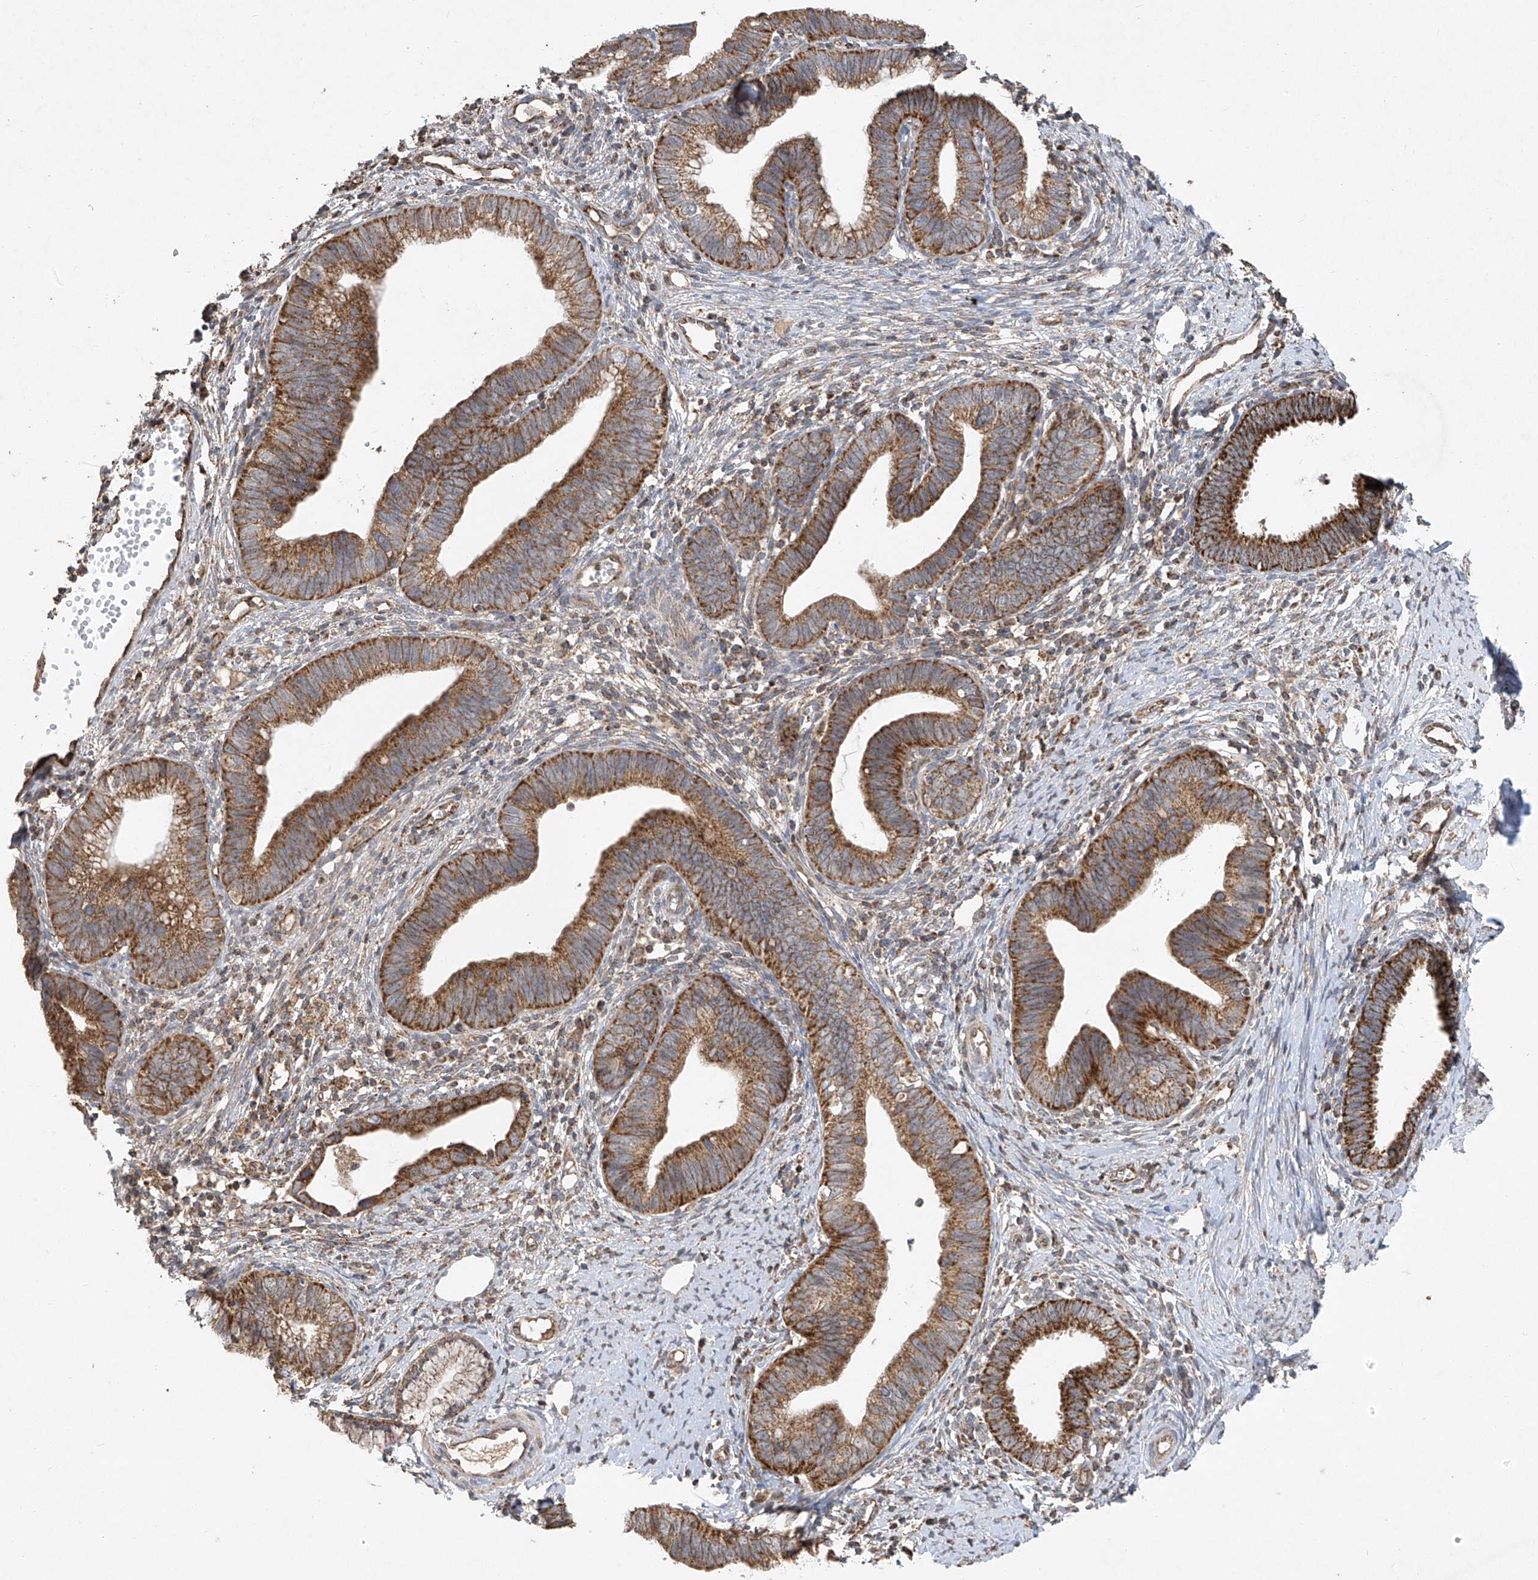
{"staining": {"intensity": "strong", "quantity": ">75%", "location": "cytoplasmic/membranous"}, "tissue": "cervical cancer", "cell_type": "Tumor cells", "image_type": "cancer", "snomed": [{"axis": "morphology", "description": "Adenocarcinoma, NOS"}, {"axis": "topography", "description": "Cervix"}], "caption": "Immunohistochemistry (IHC) micrograph of human cervical cancer stained for a protein (brown), which demonstrates high levels of strong cytoplasmic/membranous positivity in approximately >75% of tumor cells.", "gene": "UQCC1", "patient": {"sex": "female", "age": 36}}